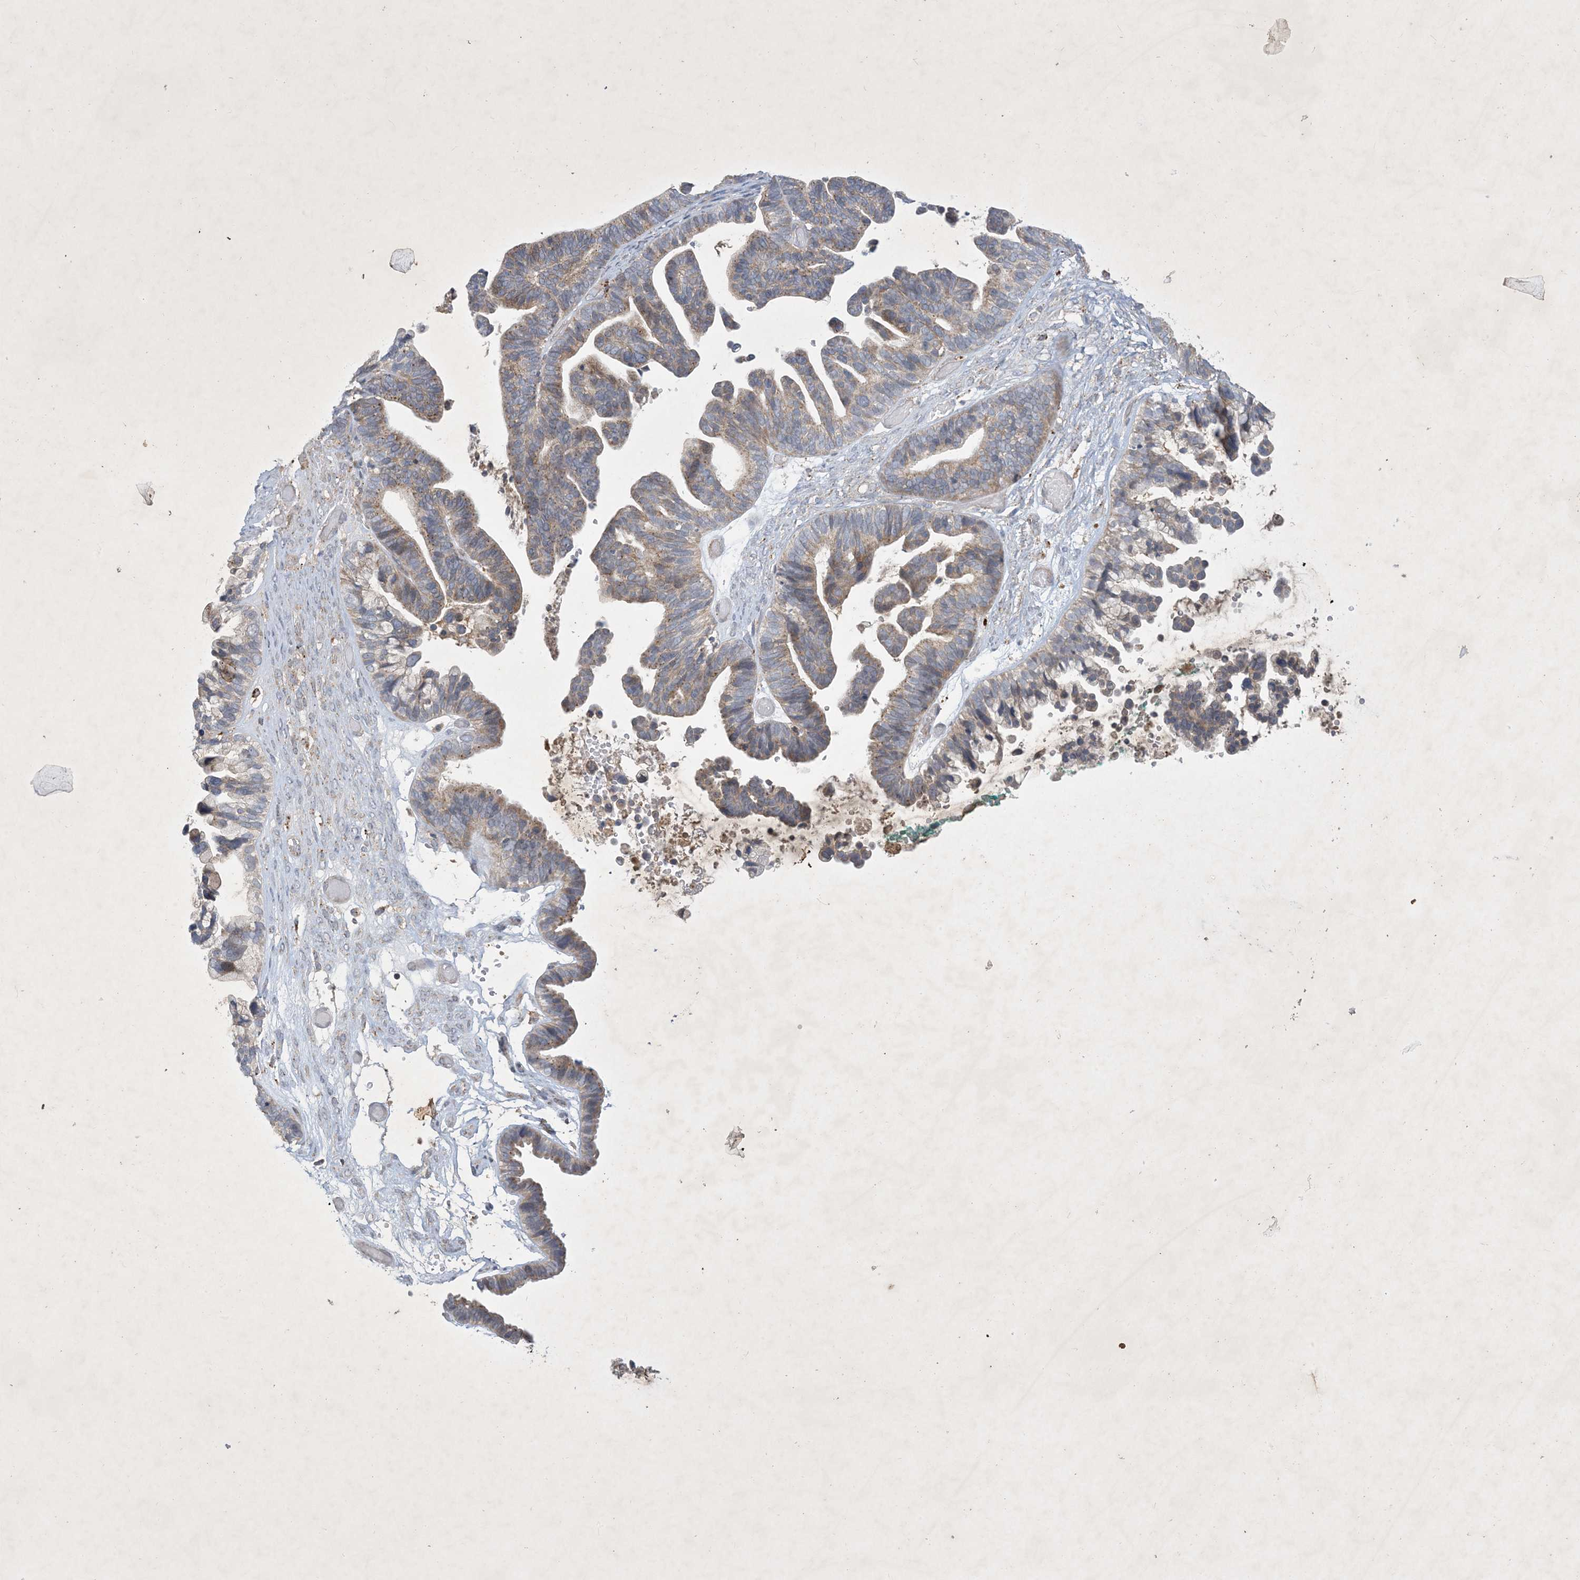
{"staining": {"intensity": "moderate", "quantity": ">75%", "location": "cytoplasmic/membranous"}, "tissue": "ovarian cancer", "cell_type": "Tumor cells", "image_type": "cancer", "snomed": [{"axis": "morphology", "description": "Cystadenocarcinoma, serous, NOS"}, {"axis": "topography", "description": "Ovary"}], "caption": "About >75% of tumor cells in ovarian cancer (serous cystadenocarcinoma) reveal moderate cytoplasmic/membranous protein positivity as visualized by brown immunohistochemical staining.", "gene": "MRPS18A", "patient": {"sex": "female", "age": 56}}